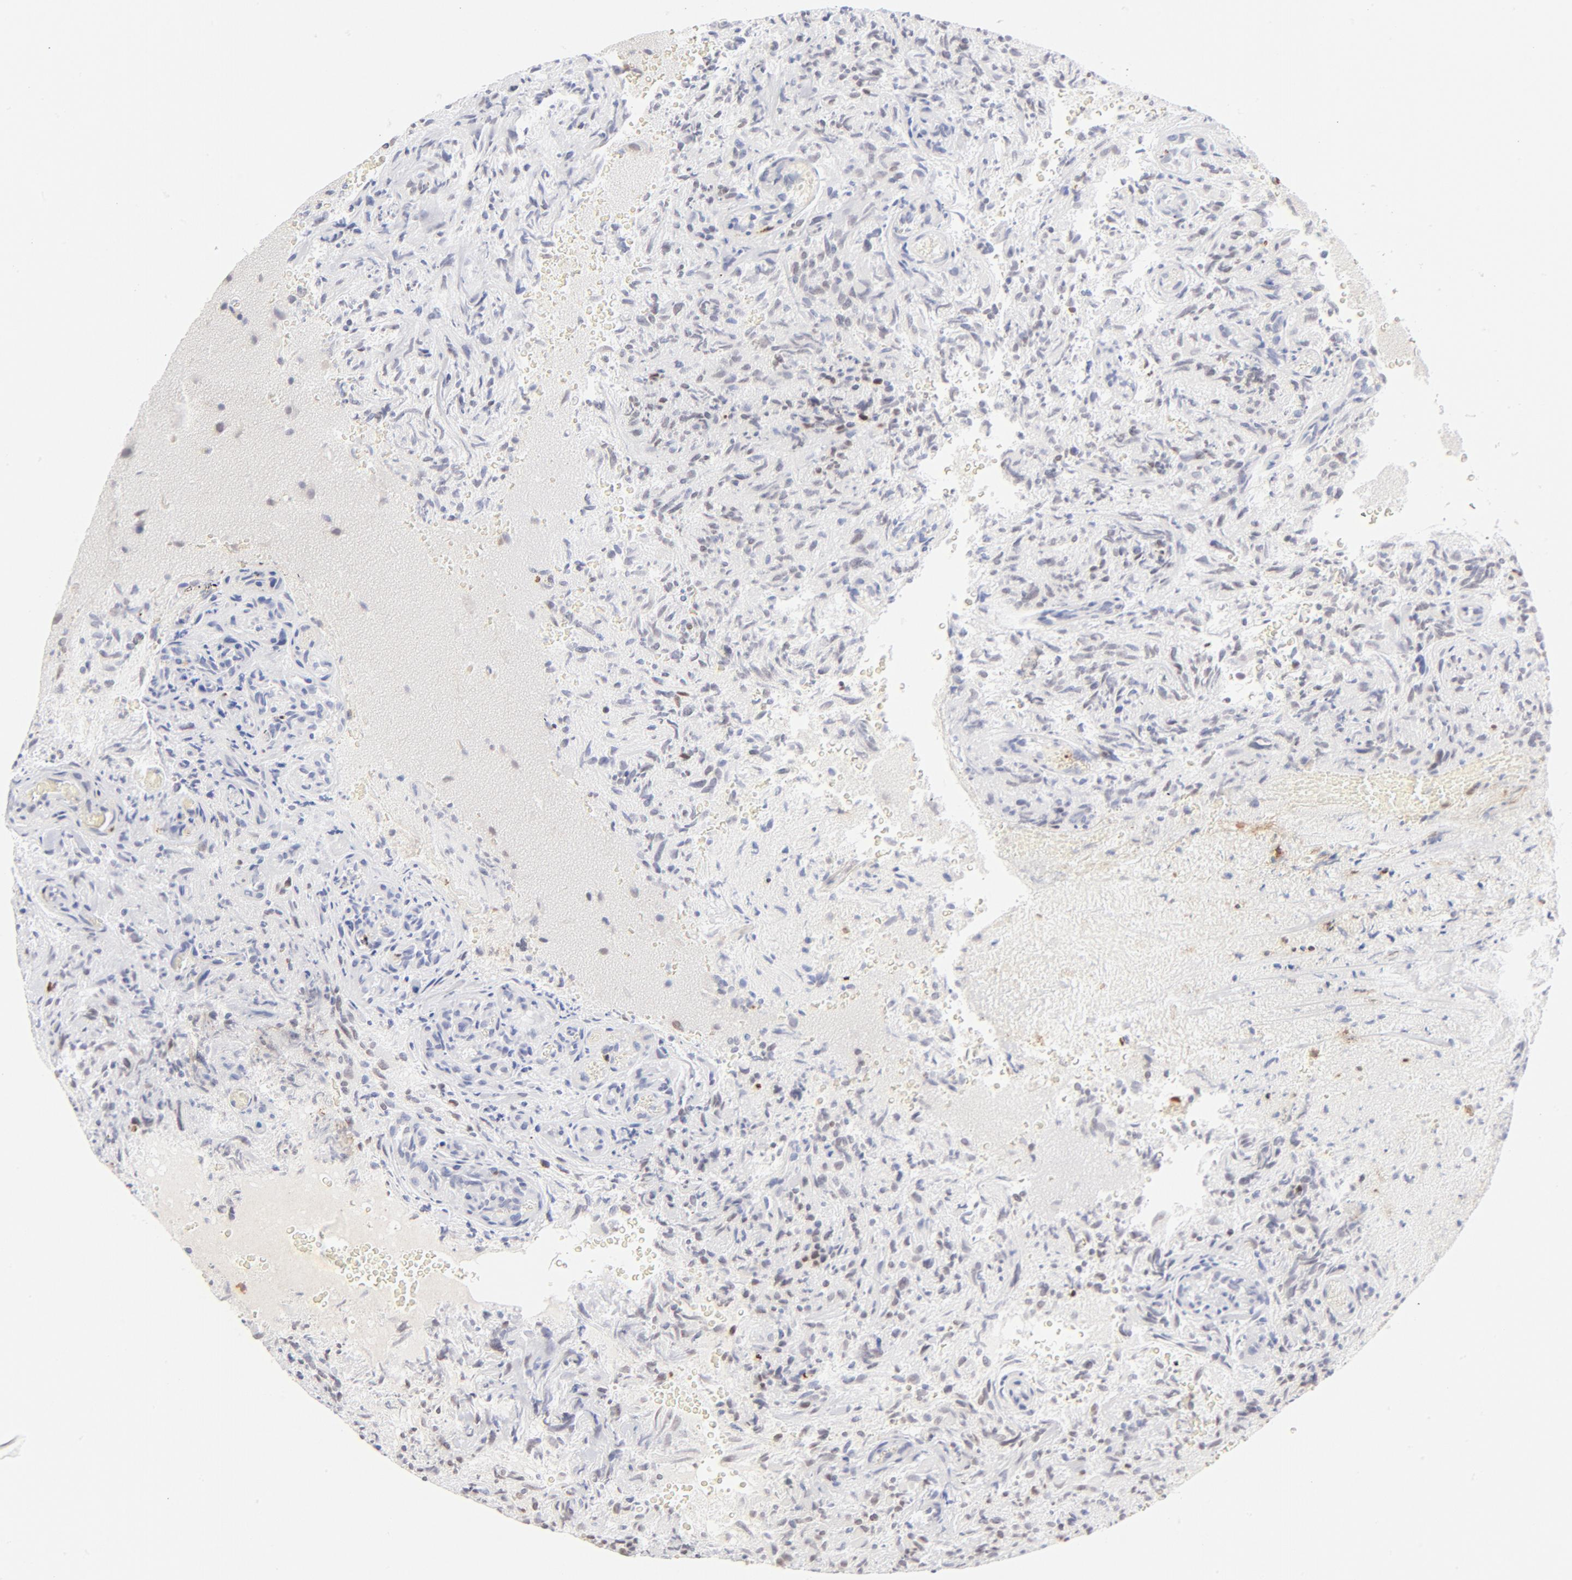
{"staining": {"intensity": "moderate", "quantity": "25%-75%", "location": "nuclear"}, "tissue": "glioma", "cell_type": "Tumor cells", "image_type": "cancer", "snomed": [{"axis": "morphology", "description": "Normal tissue, NOS"}, {"axis": "morphology", "description": "Glioma, malignant, High grade"}, {"axis": "topography", "description": "Cerebral cortex"}], "caption": "High-power microscopy captured an IHC micrograph of glioma, revealing moderate nuclear expression in approximately 25%-75% of tumor cells. The staining was performed using DAB, with brown indicating positive protein expression. Nuclei are stained blue with hematoxylin.", "gene": "PBX1", "patient": {"sex": "male", "age": 75}}